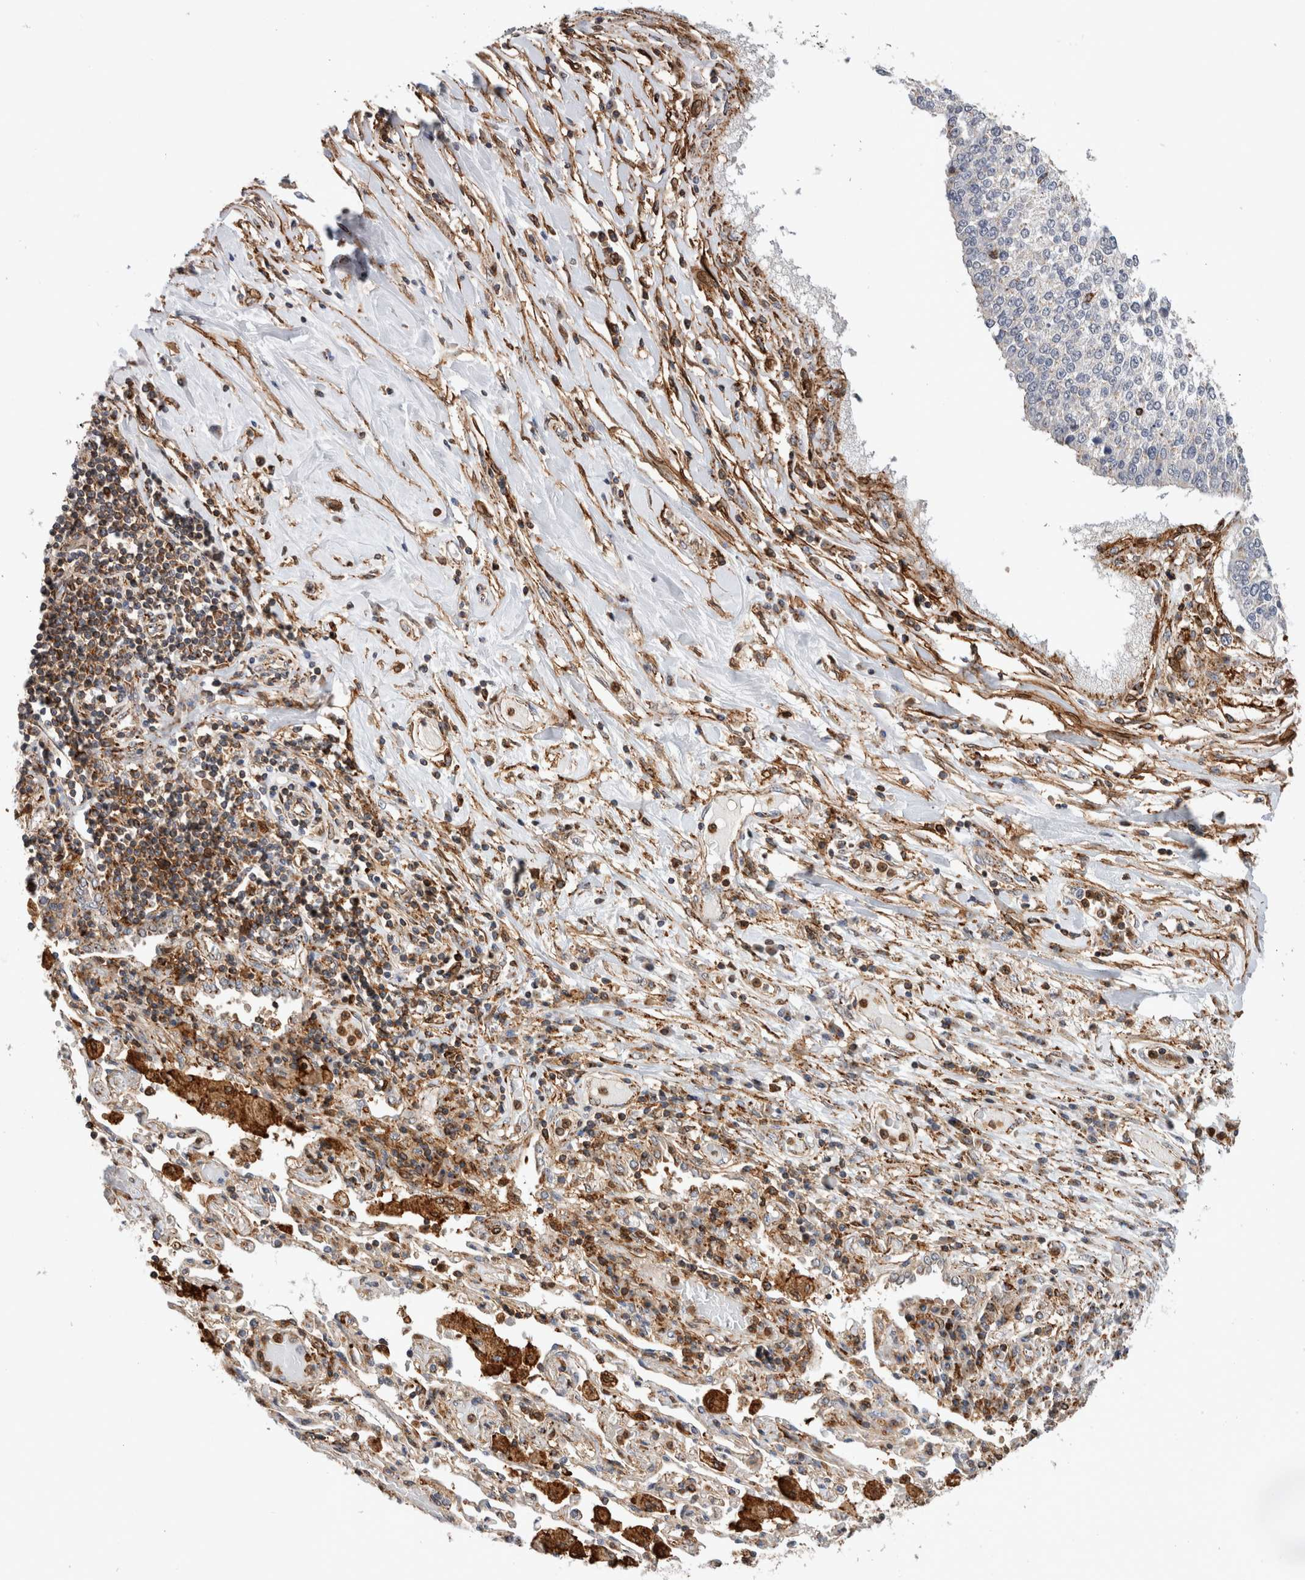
{"staining": {"intensity": "negative", "quantity": "none", "location": "none"}, "tissue": "lung cancer", "cell_type": "Tumor cells", "image_type": "cancer", "snomed": [{"axis": "morphology", "description": "Normal tissue, NOS"}, {"axis": "morphology", "description": "Squamous cell carcinoma, NOS"}, {"axis": "topography", "description": "Cartilage tissue"}, {"axis": "topography", "description": "Bronchus"}, {"axis": "topography", "description": "Lung"}, {"axis": "topography", "description": "Peripheral nerve tissue"}], "caption": "Immunohistochemical staining of lung squamous cell carcinoma exhibits no significant staining in tumor cells.", "gene": "CCDC88B", "patient": {"sex": "female", "age": 49}}